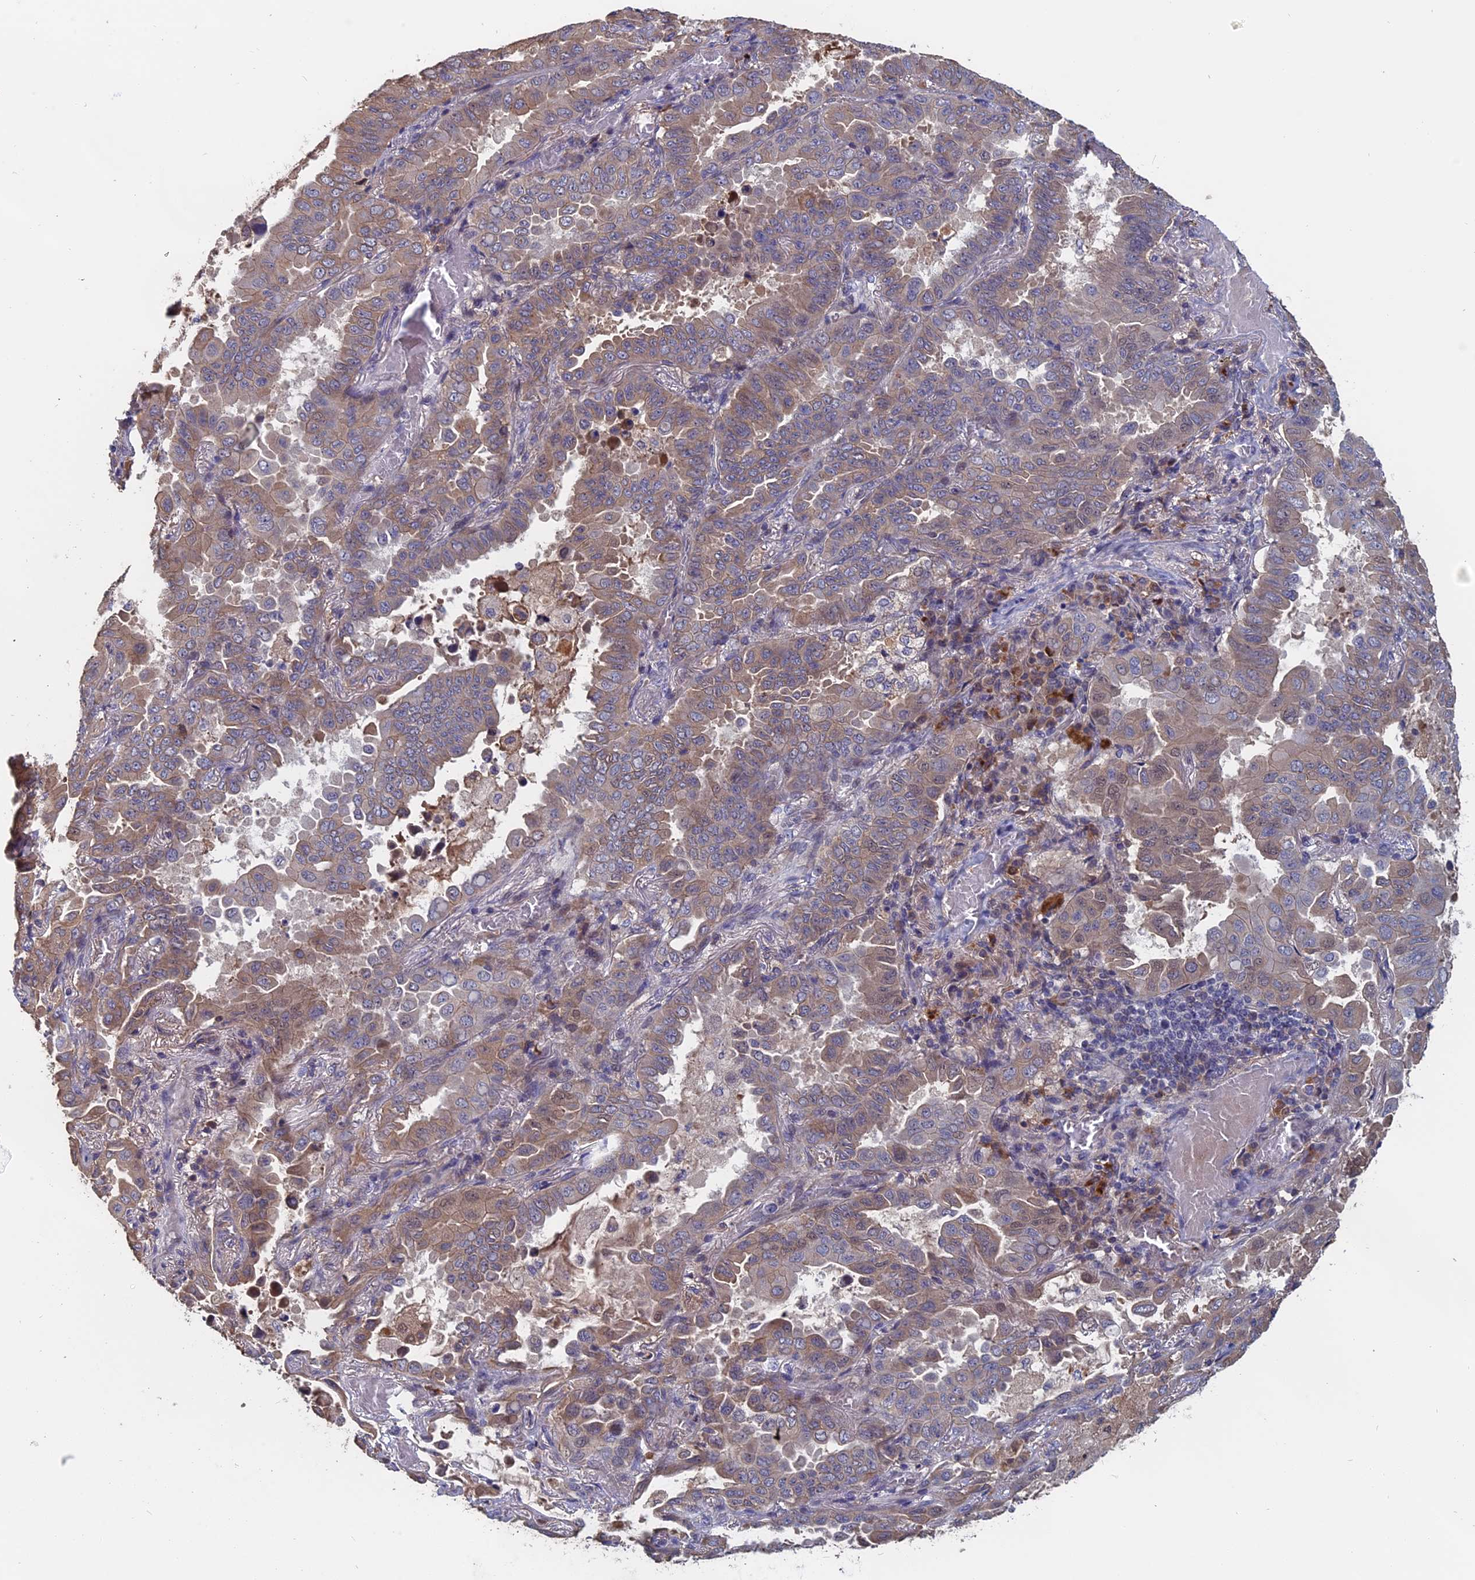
{"staining": {"intensity": "weak", "quantity": ">75%", "location": "cytoplasmic/membranous"}, "tissue": "lung cancer", "cell_type": "Tumor cells", "image_type": "cancer", "snomed": [{"axis": "morphology", "description": "Adenocarcinoma, NOS"}, {"axis": "topography", "description": "Lung"}], "caption": "This is an image of immunohistochemistry (IHC) staining of adenocarcinoma (lung), which shows weak staining in the cytoplasmic/membranous of tumor cells.", "gene": "SLC33A1", "patient": {"sex": "male", "age": 64}}